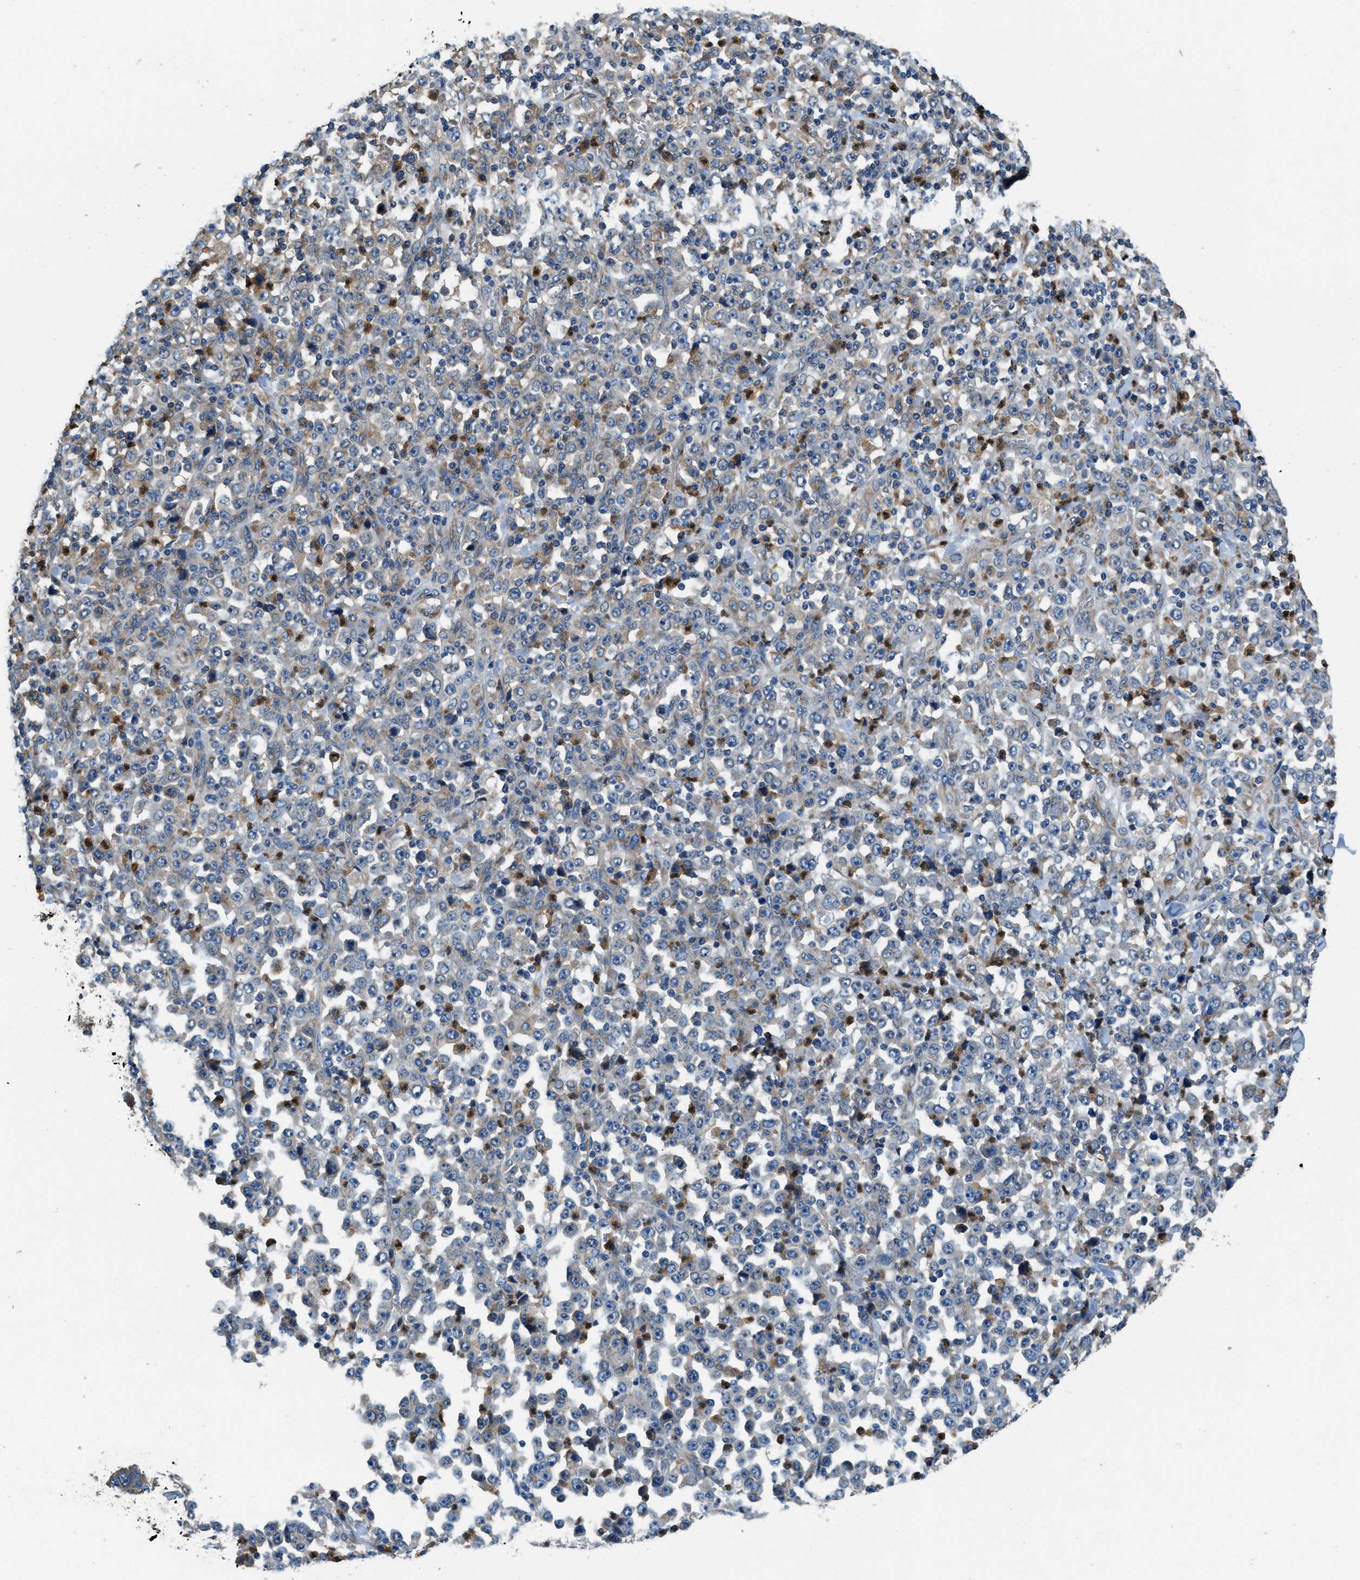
{"staining": {"intensity": "negative", "quantity": "none", "location": "none"}, "tissue": "stomach cancer", "cell_type": "Tumor cells", "image_type": "cancer", "snomed": [{"axis": "morphology", "description": "Normal tissue, NOS"}, {"axis": "morphology", "description": "Adenocarcinoma, NOS"}, {"axis": "topography", "description": "Stomach, upper"}, {"axis": "topography", "description": "Stomach"}], "caption": "Immunohistochemistry (IHC) micrograph of neoplastic tissue: human stomach cancer (adenocarcinoma) stained with DAB shows no significant protein expression in tumor cells.", "gene": "GIMAP8", "patient": {"sex": "male", "age": 59}}